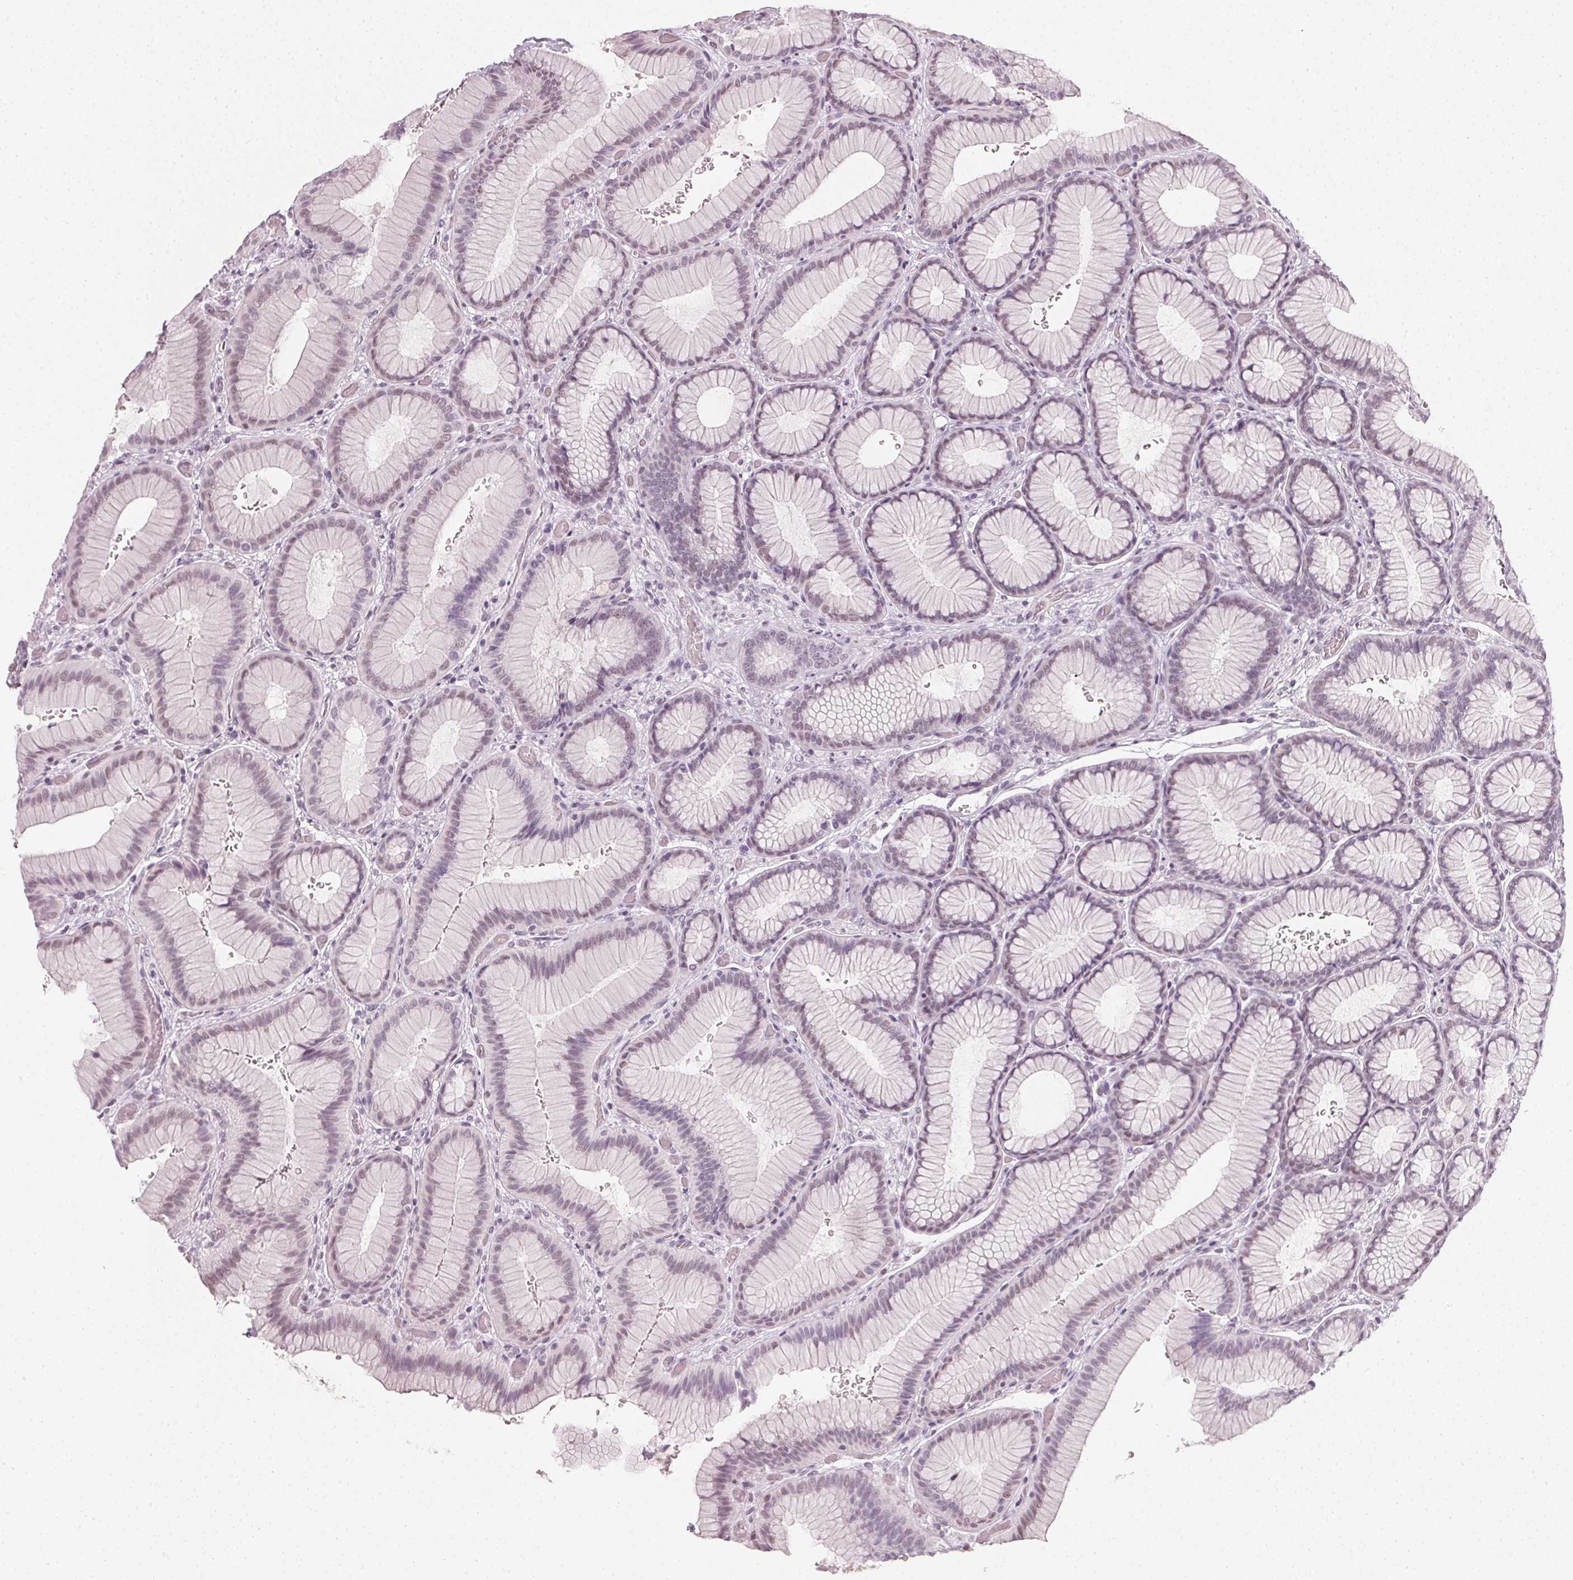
{"staining": {"intensity": "weak", "quantity": "<25%", "location": "nuclear"}, "tissue": "stomach", "cell_type": "Glandular cells", "image_type": "normal", "snomed": [{"axis": "morphology", "description": "Normal tissue, NOS"}, {"axis": "morphology", "description": "Adenocarcinoma, NOS"}, {"axis": "morphology", "description": "Adenocarcinoma, High grade"}, {"axis": "topography", "description": "Stomach, upper"}, {"axis": "topography", "description": "Stomach"}], "caption": "DAB immunohistochemical staining of unremarkable stomach demonstrates no significant staining in glandular cells. (Immunohistochemistry (ihc), brightfield microscopy, high magnification).", "gene": "DNAJC6", "patient": {"sex": "female", "age": 65}}